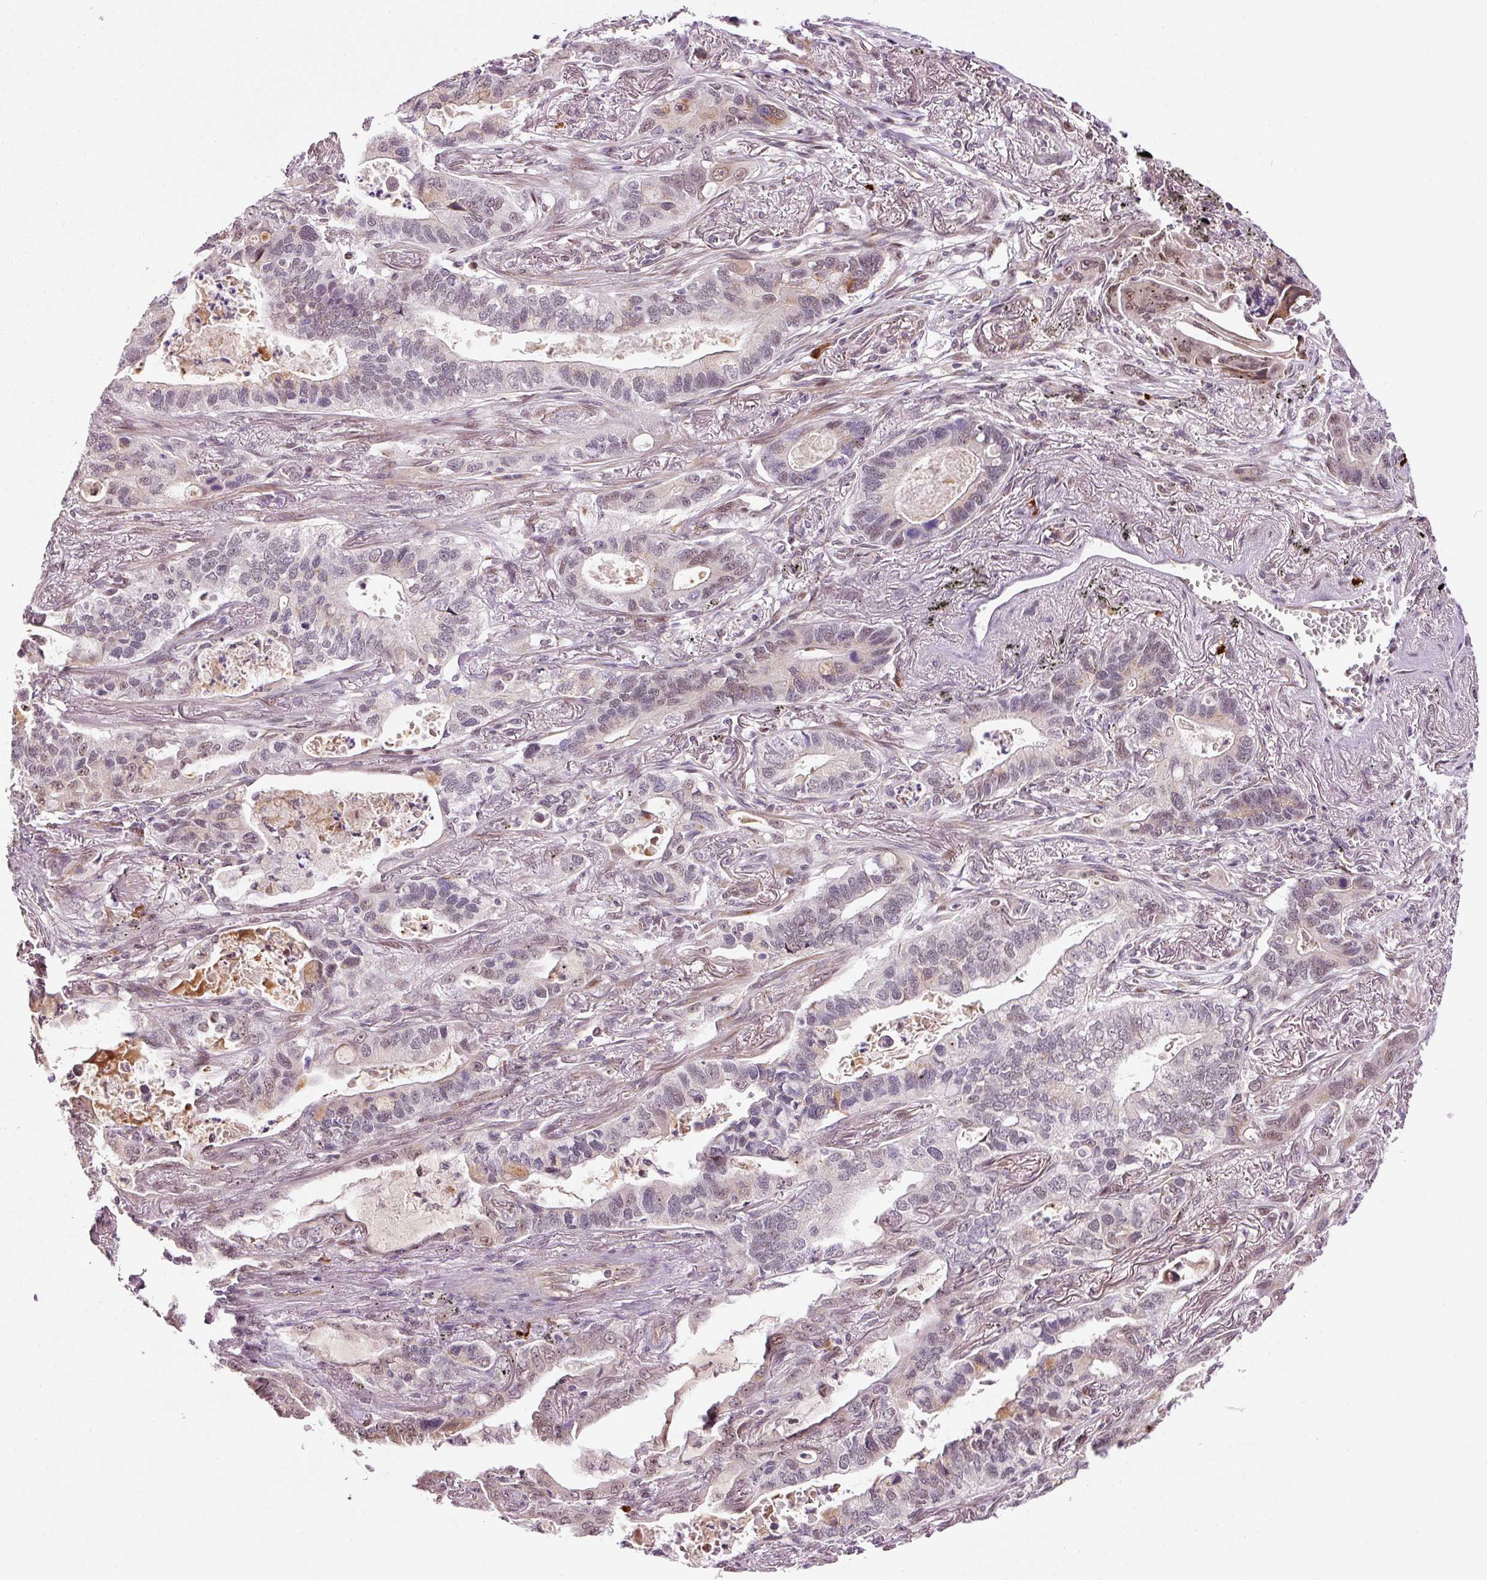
{"staining": {"intensity": "weak", "quantity": "<25%", "location": "nuclear"}, "tissue": "lung cancer", "cell_type": "Tumor cells", "image_type": "cancer", "snomed": [{"axis": "morphology", "description": "Adenocarcinoma, NOS"}, {"axis": "topography", "description": "Lung"}], "caption": "A micrograph of human lung adenocarcinoma is negative for staining in tumor cells.", "gene": "ANKRD20A1", "patient": {"sex": "male", "age": 67}}